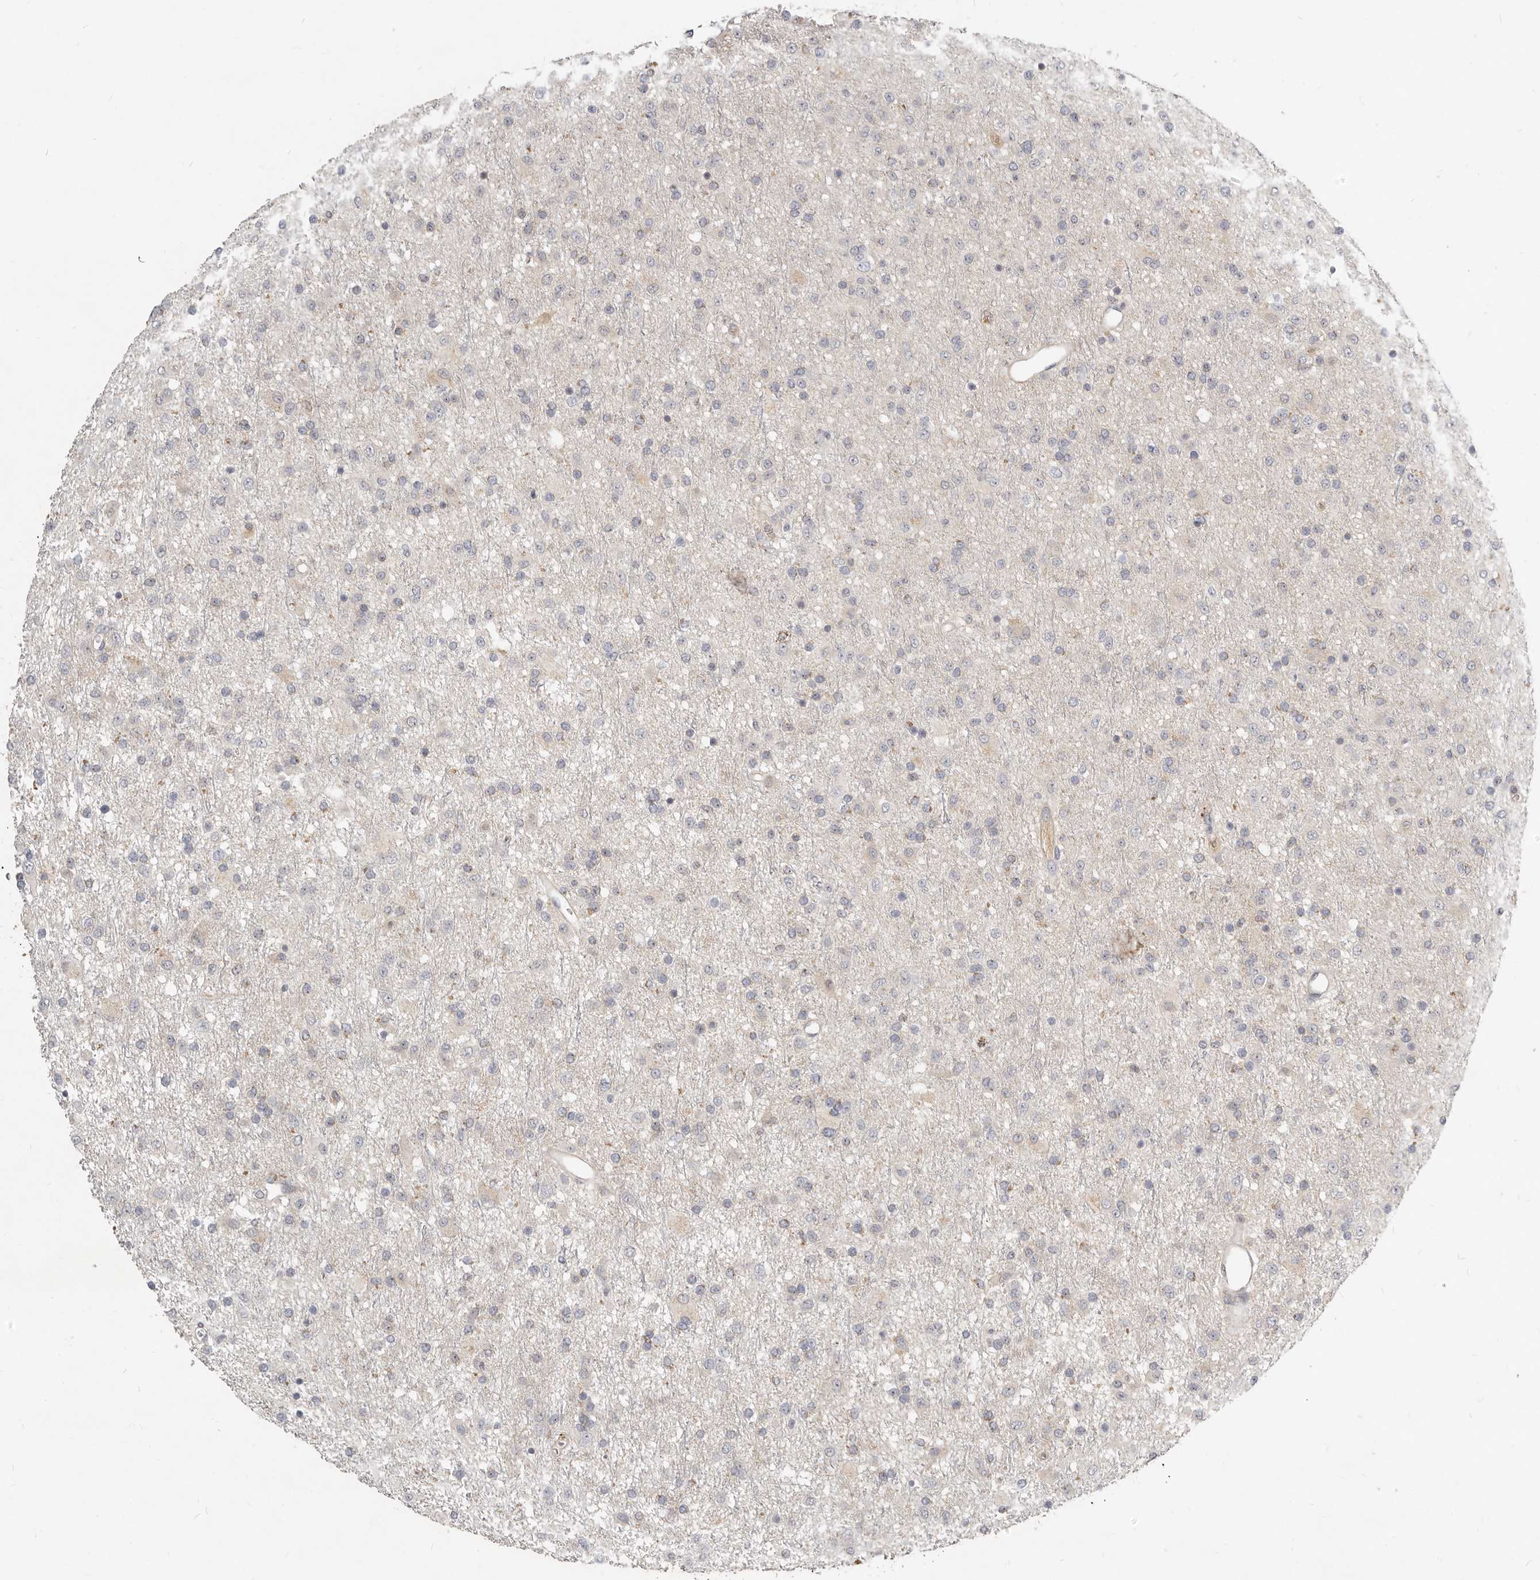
{"staining": {"intensity": "negative", "quantity": "none", "location": "none"}, "tissue": "glioma", "cell_type": "Tumor cells", "image_type": "cancer", "snomed": [{"axis": "morphology", "description": "Glioma, malignant, Low grade"}, {"axis": "topography", "description": "Brain"}], "caption": "This is an IHC micrograph of low-grade glioma (malignant). There is no positivity in tumor cells.", "gene": "MICALL2", "patient": {"sex": "male", "age": 65}}